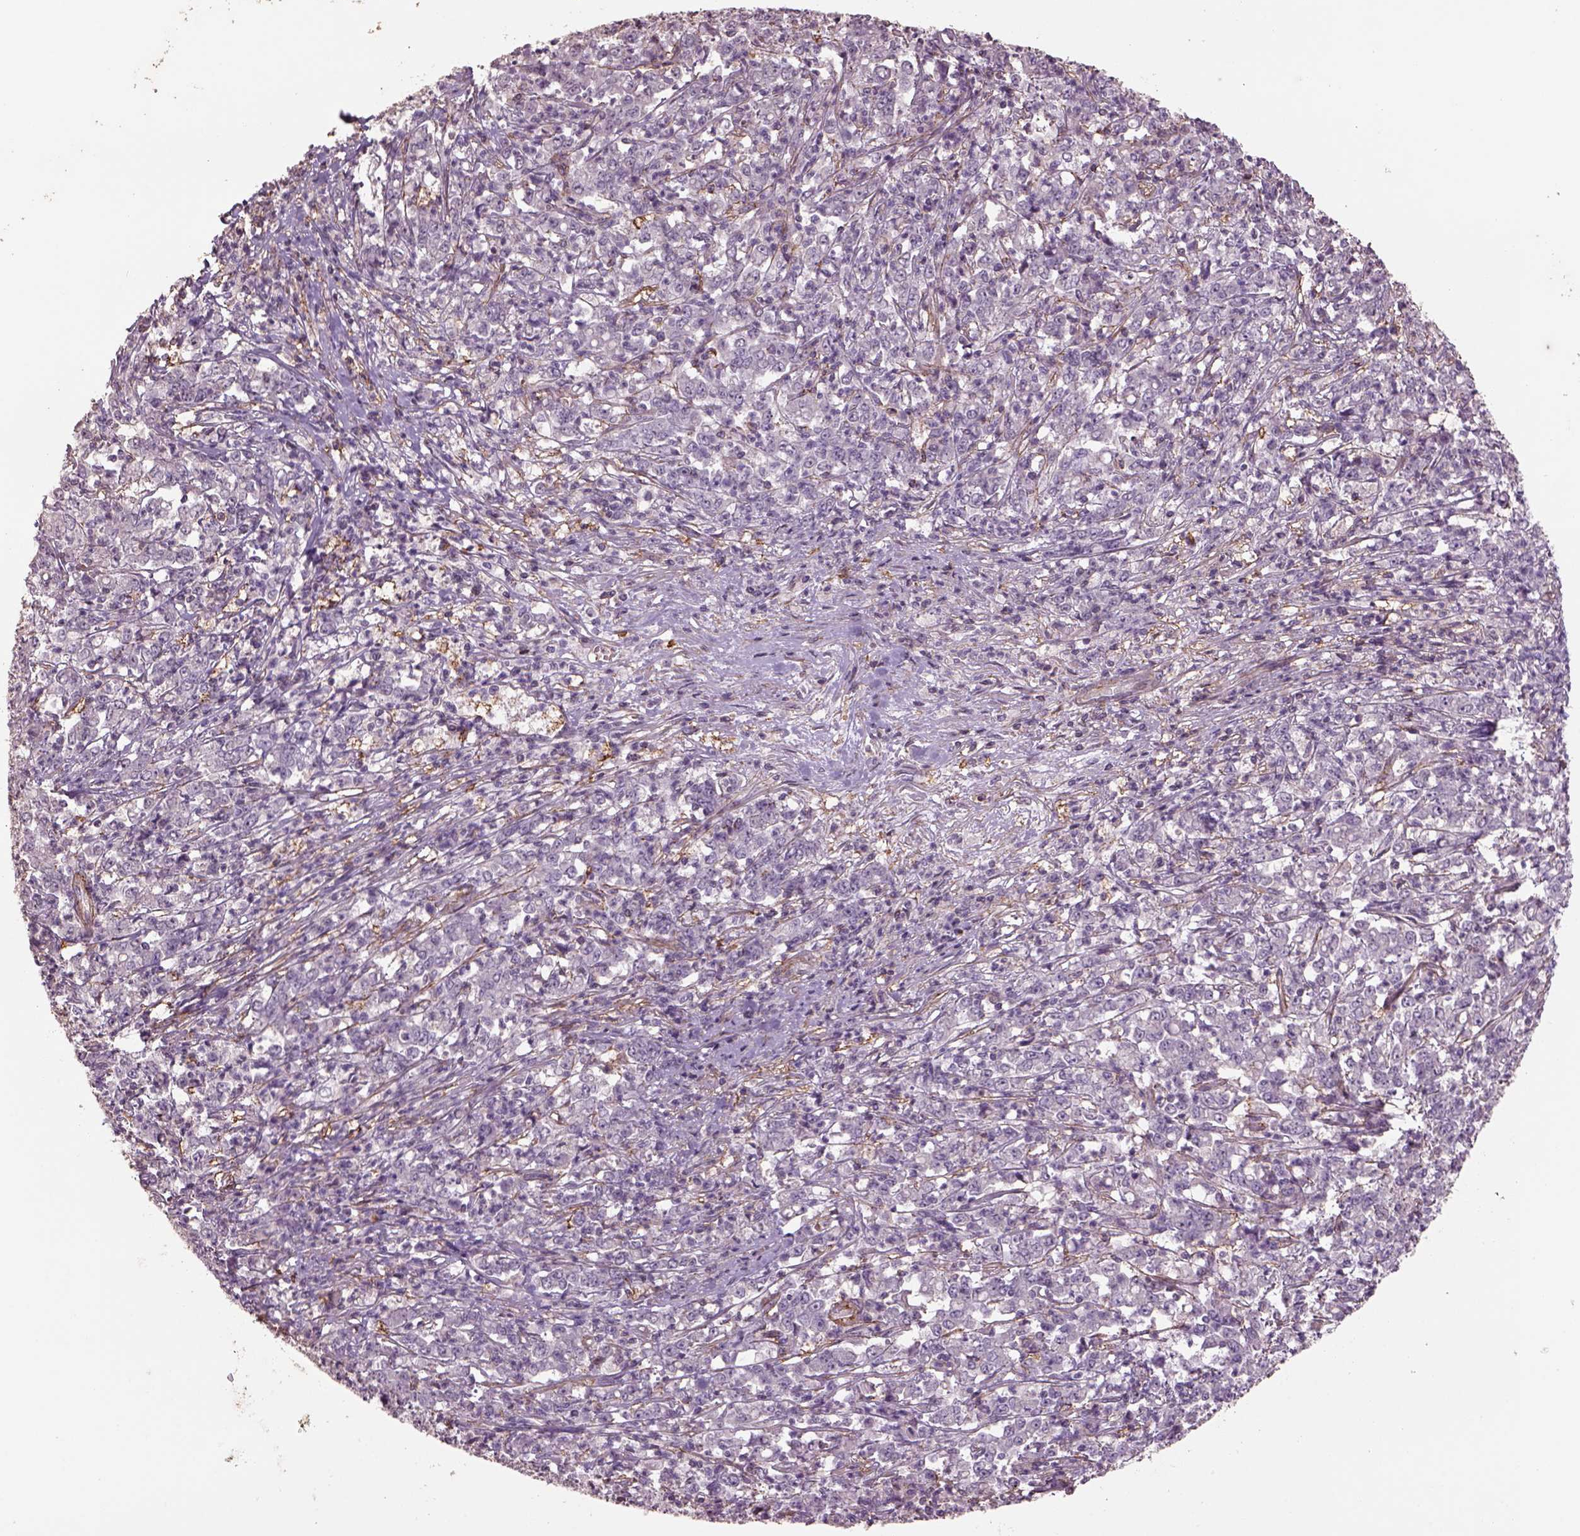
{"staining": {"intensity": "negative", "quantity": "none", "location": "none"}, "tissue": "stomach cancer", "cell_type": "Tumor cells", "image_type": "cancer", "snomed": [{"axis": "morphology", "description": "Adenocarcinoma, NOS"}, {"axis": "topography", "description": "Stomach, lower"}], "caption": "IHC of human stomach cancer exhibits no expression in tumor cells.", "gene": "LIN7A", "patient": {"sex": "female", "age": 71}}